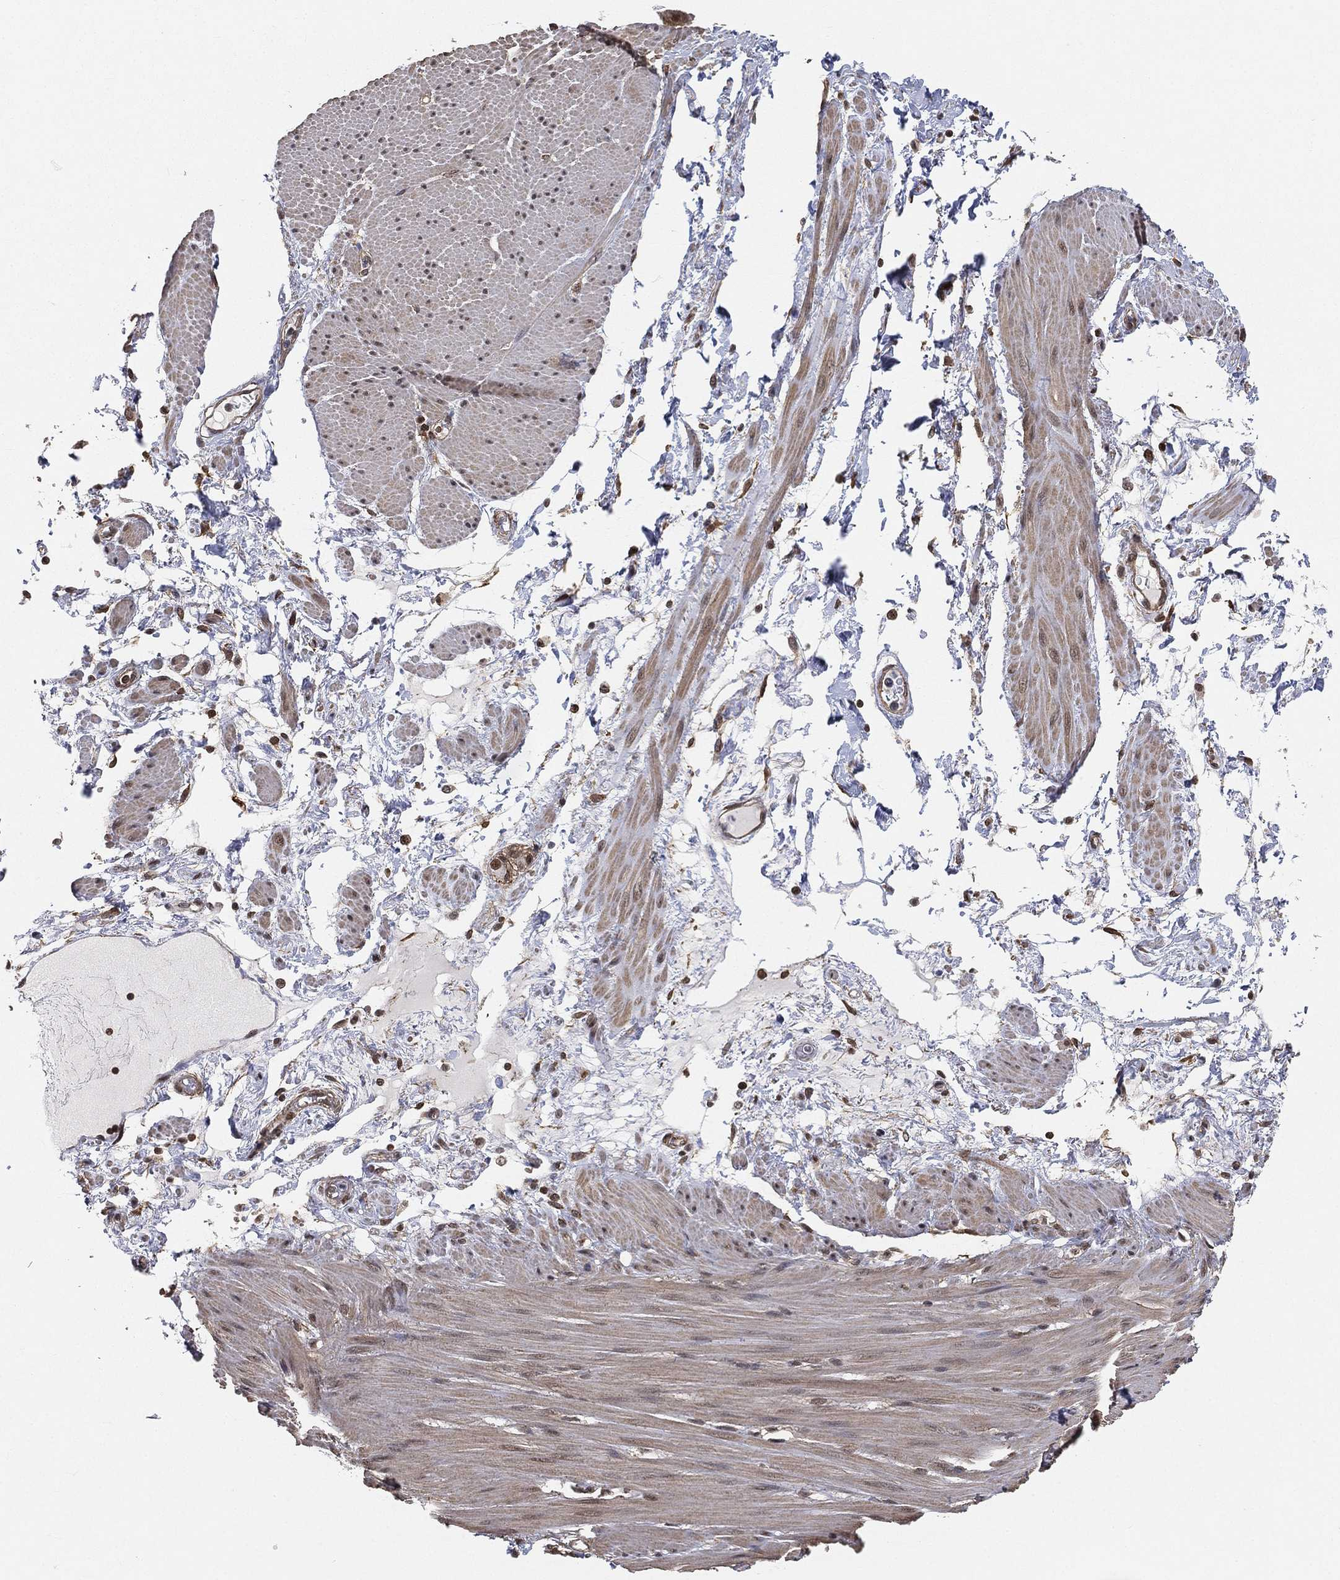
{"staining": {"intensity": "moderate", "quantity": "25%-75%", "location": "nuclear"}, "tissue": "smooth muscle", "cell_type": "Smooth muscle cells", "image_type": "normal", "snomed": [{"axis": "morphology", "description": "Normal tissue, NOS"}, {"axis": "topography", "description": "Smooth muscle"}, {"axis": "topography", "description": "Anal"}], "caption": "Brown immunohistochemical staining in normal human smooth muscle demonstrates moderate nuclear positivity in about 25%-75% of smooth muscle cells. The staining was performed using DAB (3,3'-diaminobenzidine) to visualize the protein expression in brown, while the nuclei were stained in blue with hematoxylin (Magnification: 20x).", "gene": "RSRC2", "patient": {"sex": "male", "age": 83}}